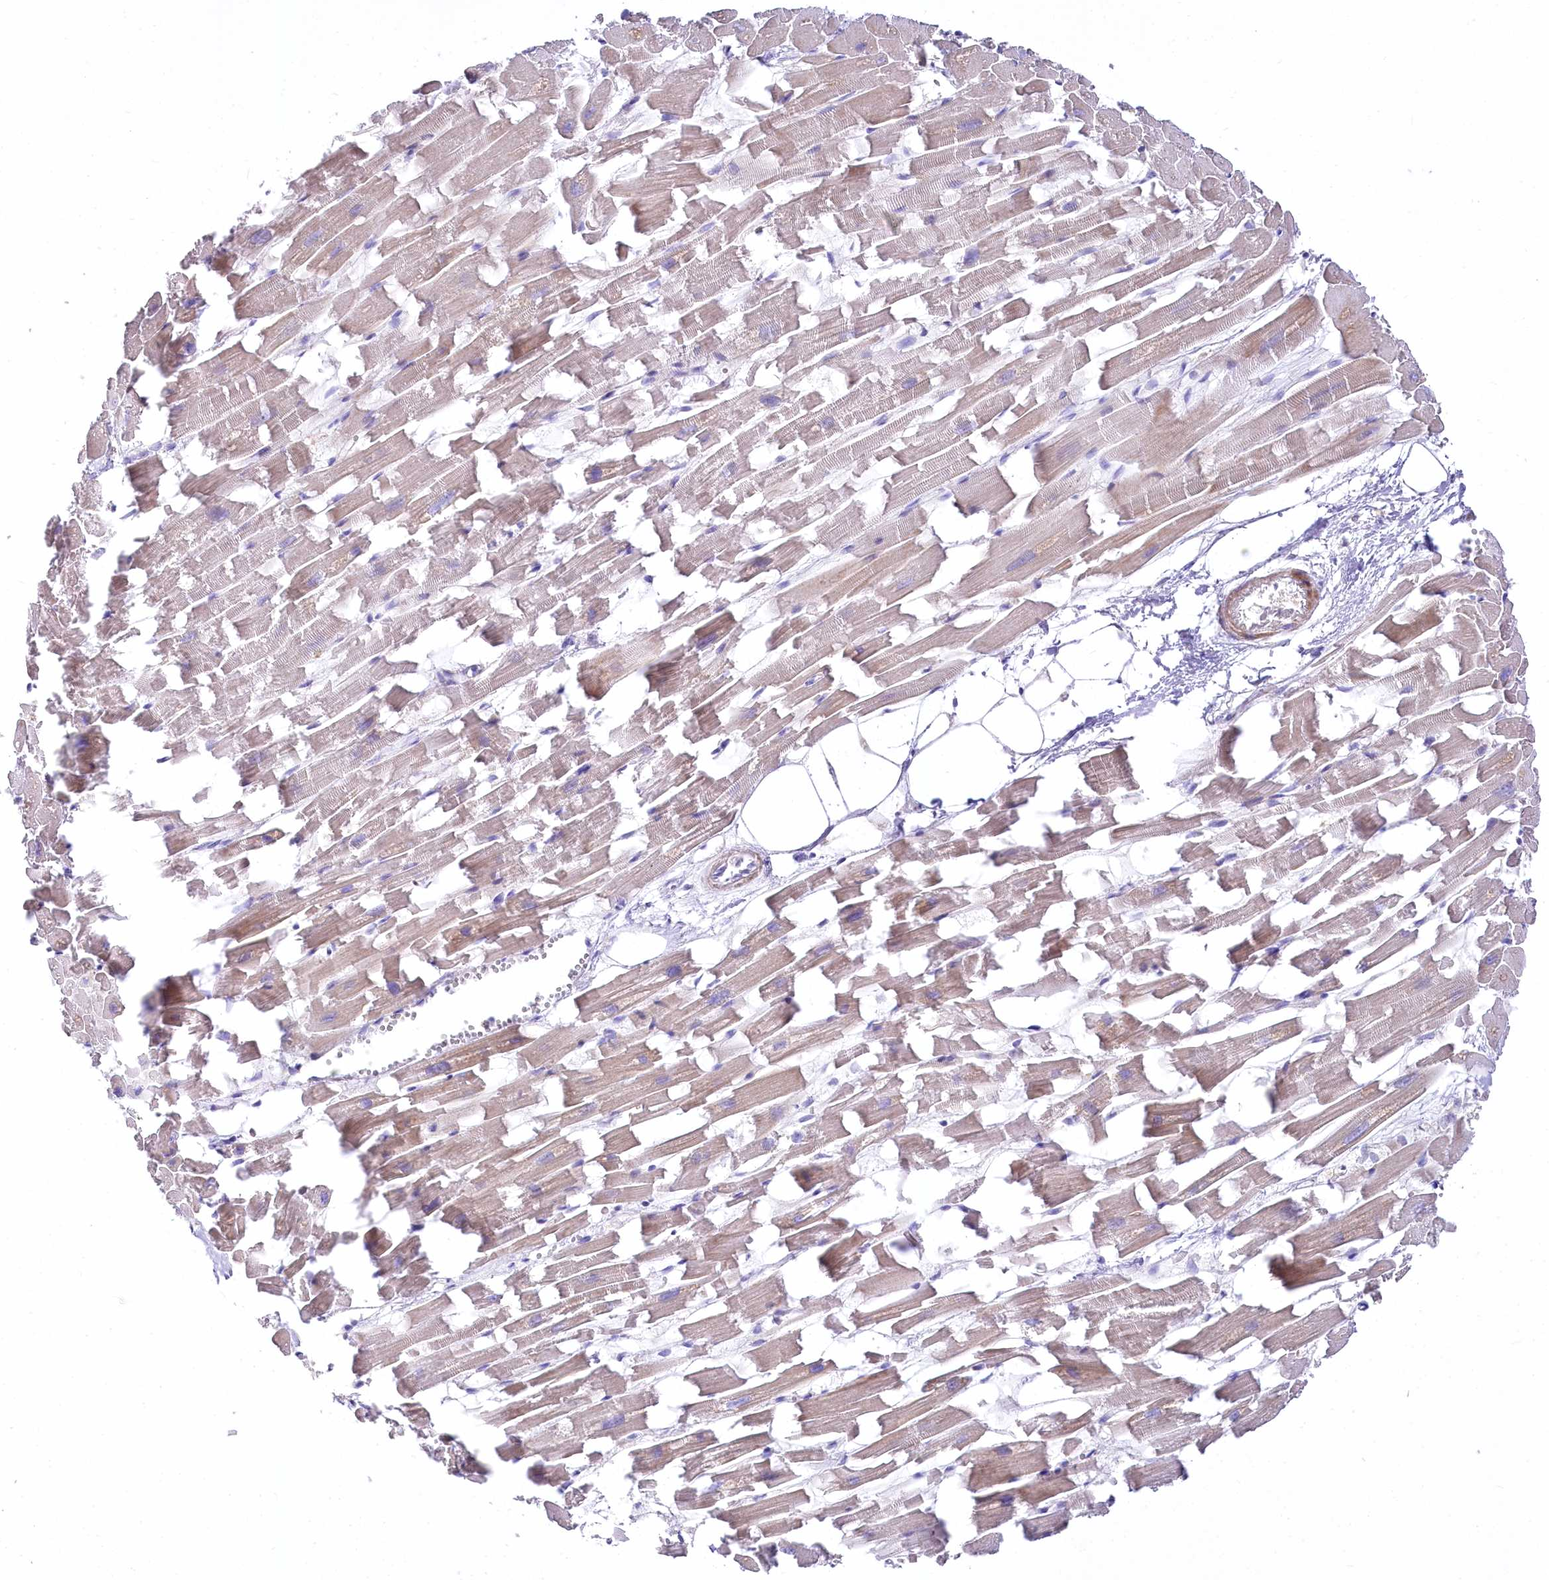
{"staining": {"intensity": "weak", "quantity": ">75%", "location": "cytoplasmic/membranous"}, "tissue": "heart muscle", "cell_type": "Cardiomyocytes", "image_type": "normal", "snomed": [{"axis": "morphology", "description": "Normal tissue, NOS"}, {"axis": "topography", "description": "Heart"}], "caption": "Approximately >75% of cardiomyocytes in unremarkable heart muscle exhibit weak cytoplasmic/membranous protein positivity as visualized by brown immunohistochemical staining.", "gene": "PTER", "patient": {"sex": "female", "age": 64}}